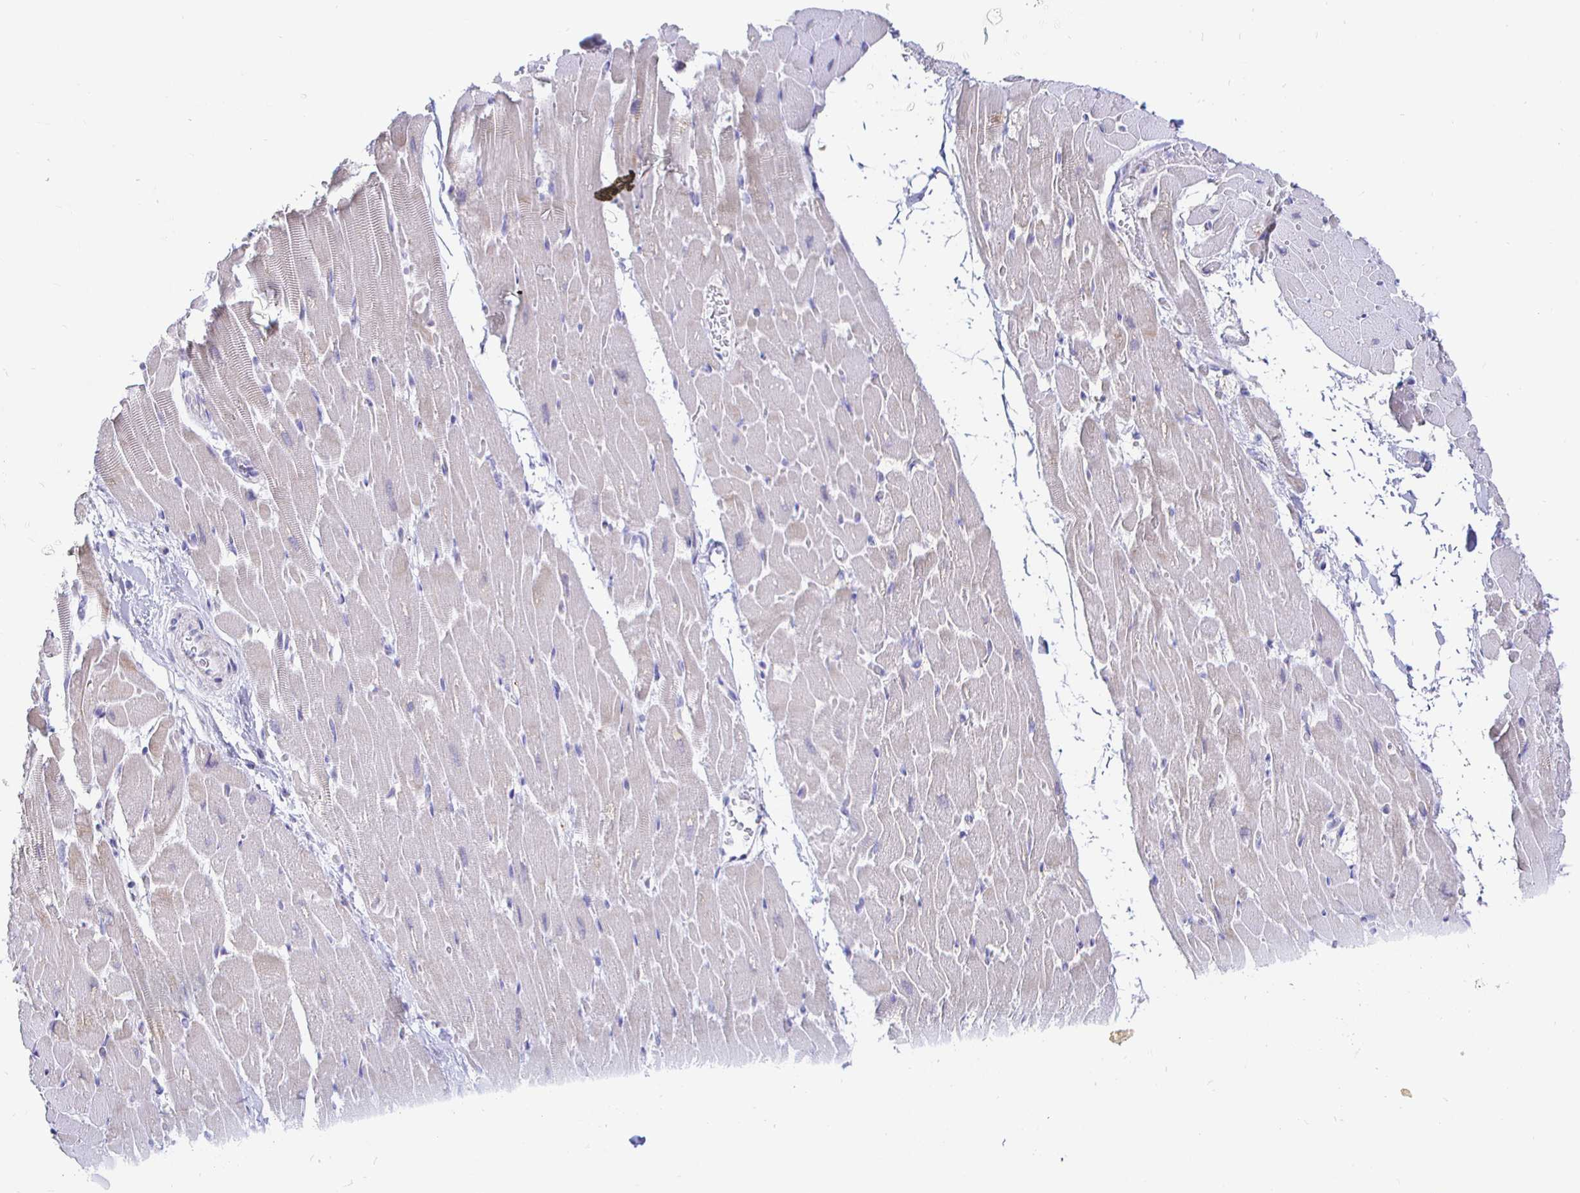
{"staining": {"intensity": "negative", "quantity": "none", "location": "none"}, "tissue": "heart muscle", "cell_type": "Cardiomyocytes", "image_type": "normal", "snomed": [{"axis": "morphology", "description": "Normal tissue, NOS"}, {"axis": "topography", "description": "Heart"}], "caption": "This image is of unremarkable heart muscle stained with IHC to label a protein in brown with the nuclei are counter-stained blue. There is no expression in cardiomyocytes. The staining was performed using DAB (3,3'-diaminobenzidine) to visualize the protein expression in brown, while the nuclei were stained in blue with hematoxylin (Magnification: 20x).", "gene": "CR2", "patient": {"sex": "male", "age": 37}}